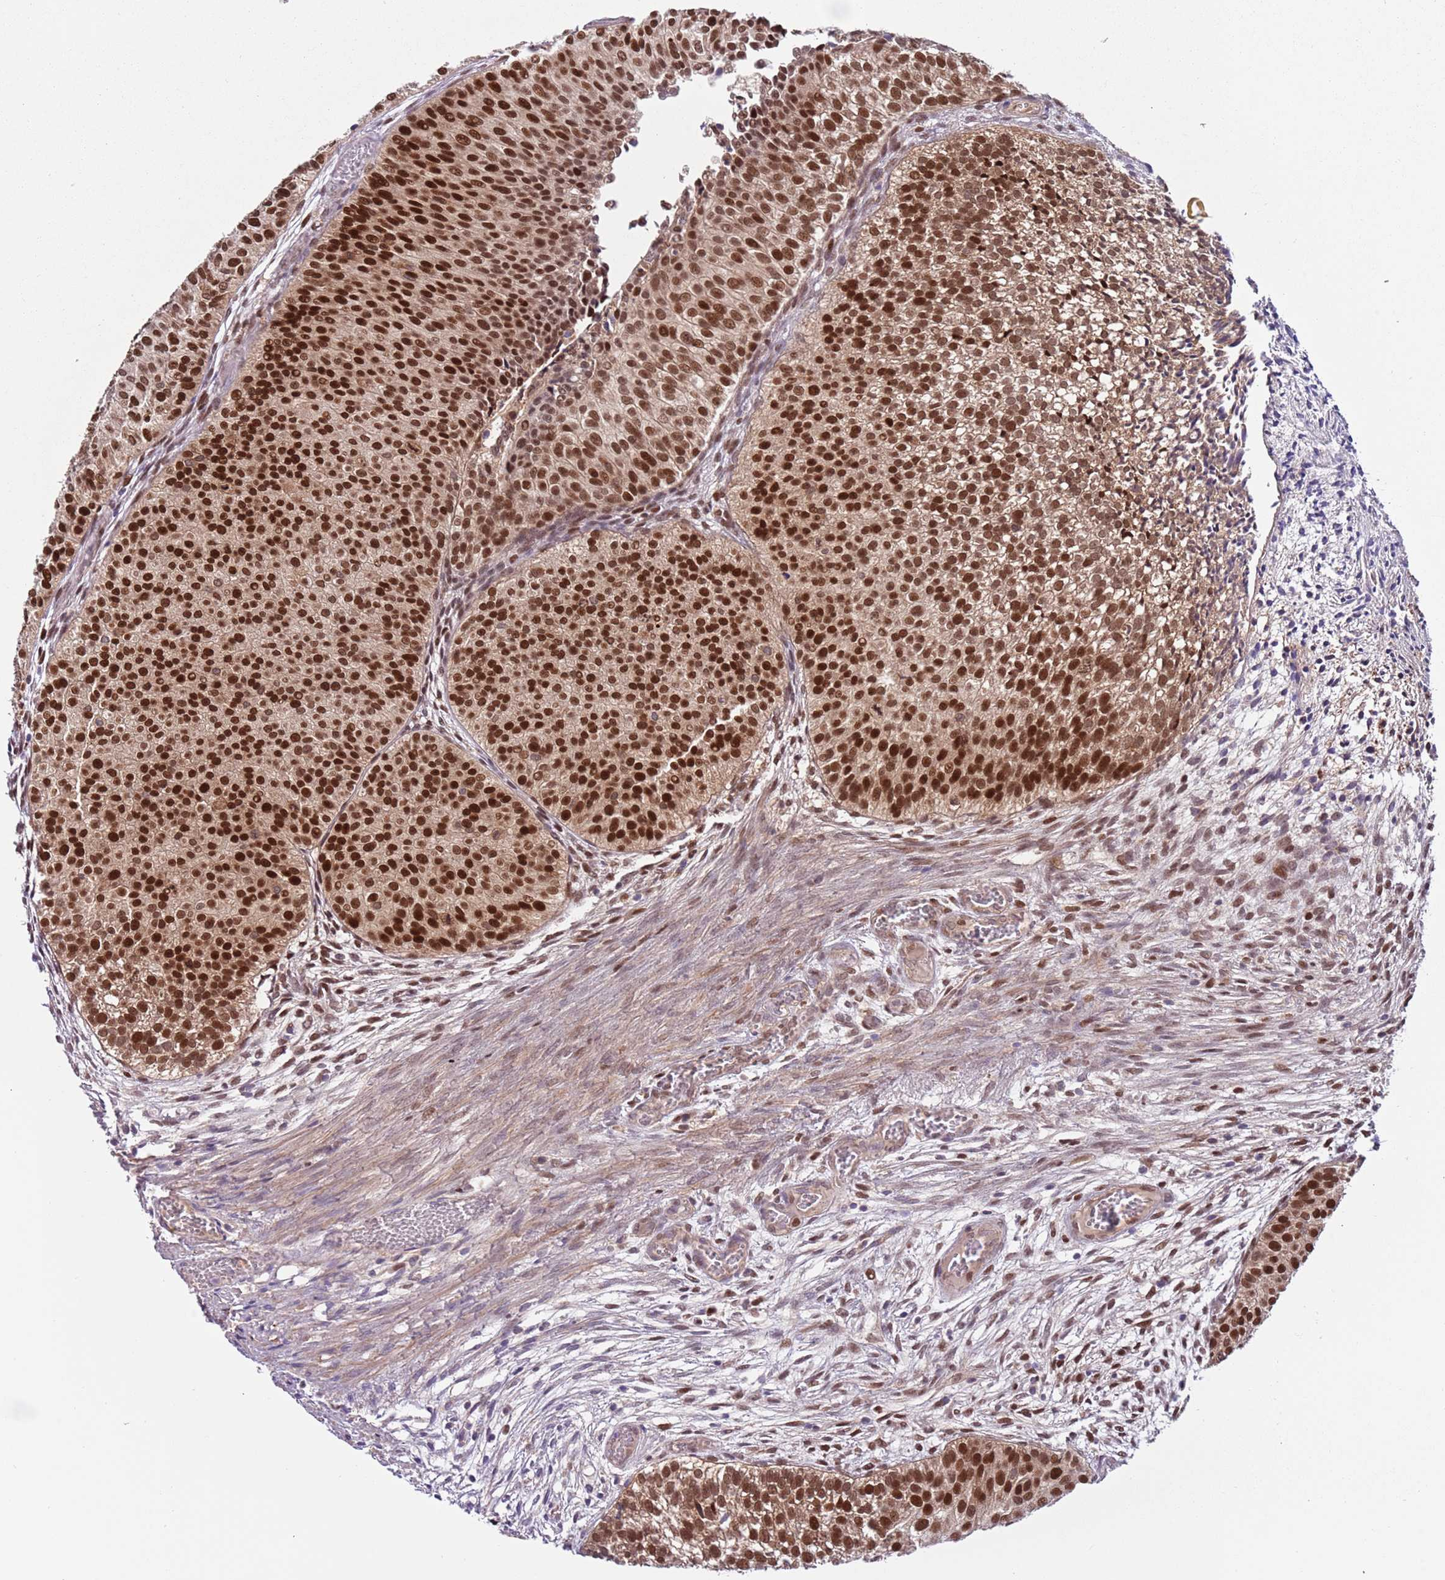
{"staining": {"intensity": "strong", "quantity": ">75%", "location": "nuclear"}, "tissue": "urothelial cancer", "cell_type": "Tumor cells", "image_type": "cancer", "snomed": [{"axis": "morphology", "description": "Urothelial carcinoma, Low grade"}, {"axis": "topography", "description": "Urinary bladder"}], "caption": "Human urothelial carcinoma (low-grade) stained with a protein marker exhibits strong staining in tumor cells.", "gene": "RMND5B", "patient": {"sex": "male", "age": 84}}